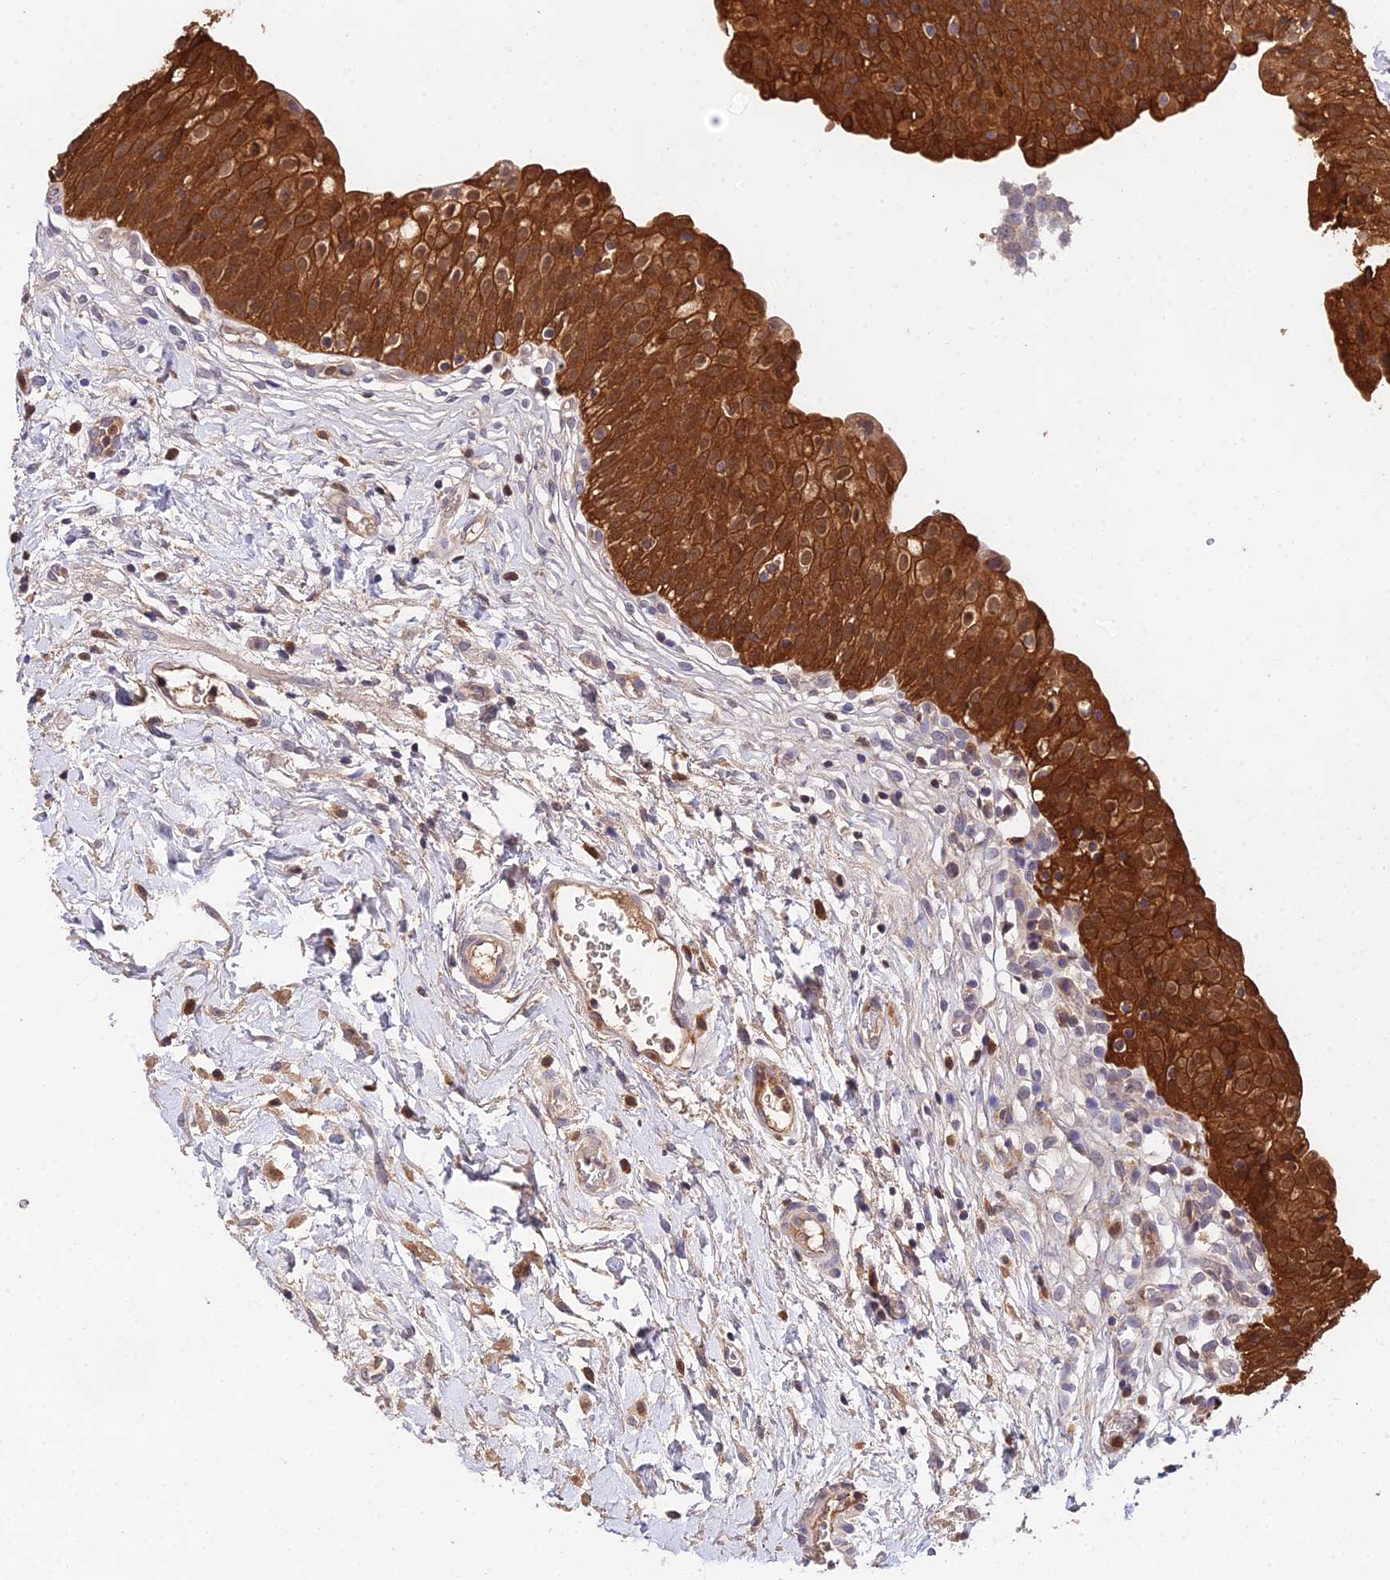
{"staining": {"intensity": "strong", "quantity": ">75%", "location": "cytoplasmic/membranous"}, "tissue": "urinary bladder", "cell_type": "Urothelial cells", "image_type": "normal", "snomed": [{"axis": "morphology", "description": "Normal tissue, NOS"}, {"axis": "topography", "description": "Urinary bladder"}], "caption": "High-magnification brightfield microscopy of benign urinary bladder stained with DAB (3,3'-diaminobenzidine) (brown) and counterstained with hematoxylin (blue). urothelial cells exhibit strong cytoplasmic/membranous positivity is appreciated in about>75% of cells. (DAB IHC with brightfield microscopy, high magnification).", "gene": "FBP1", "patient": {"sex": "male", "age": 55}}